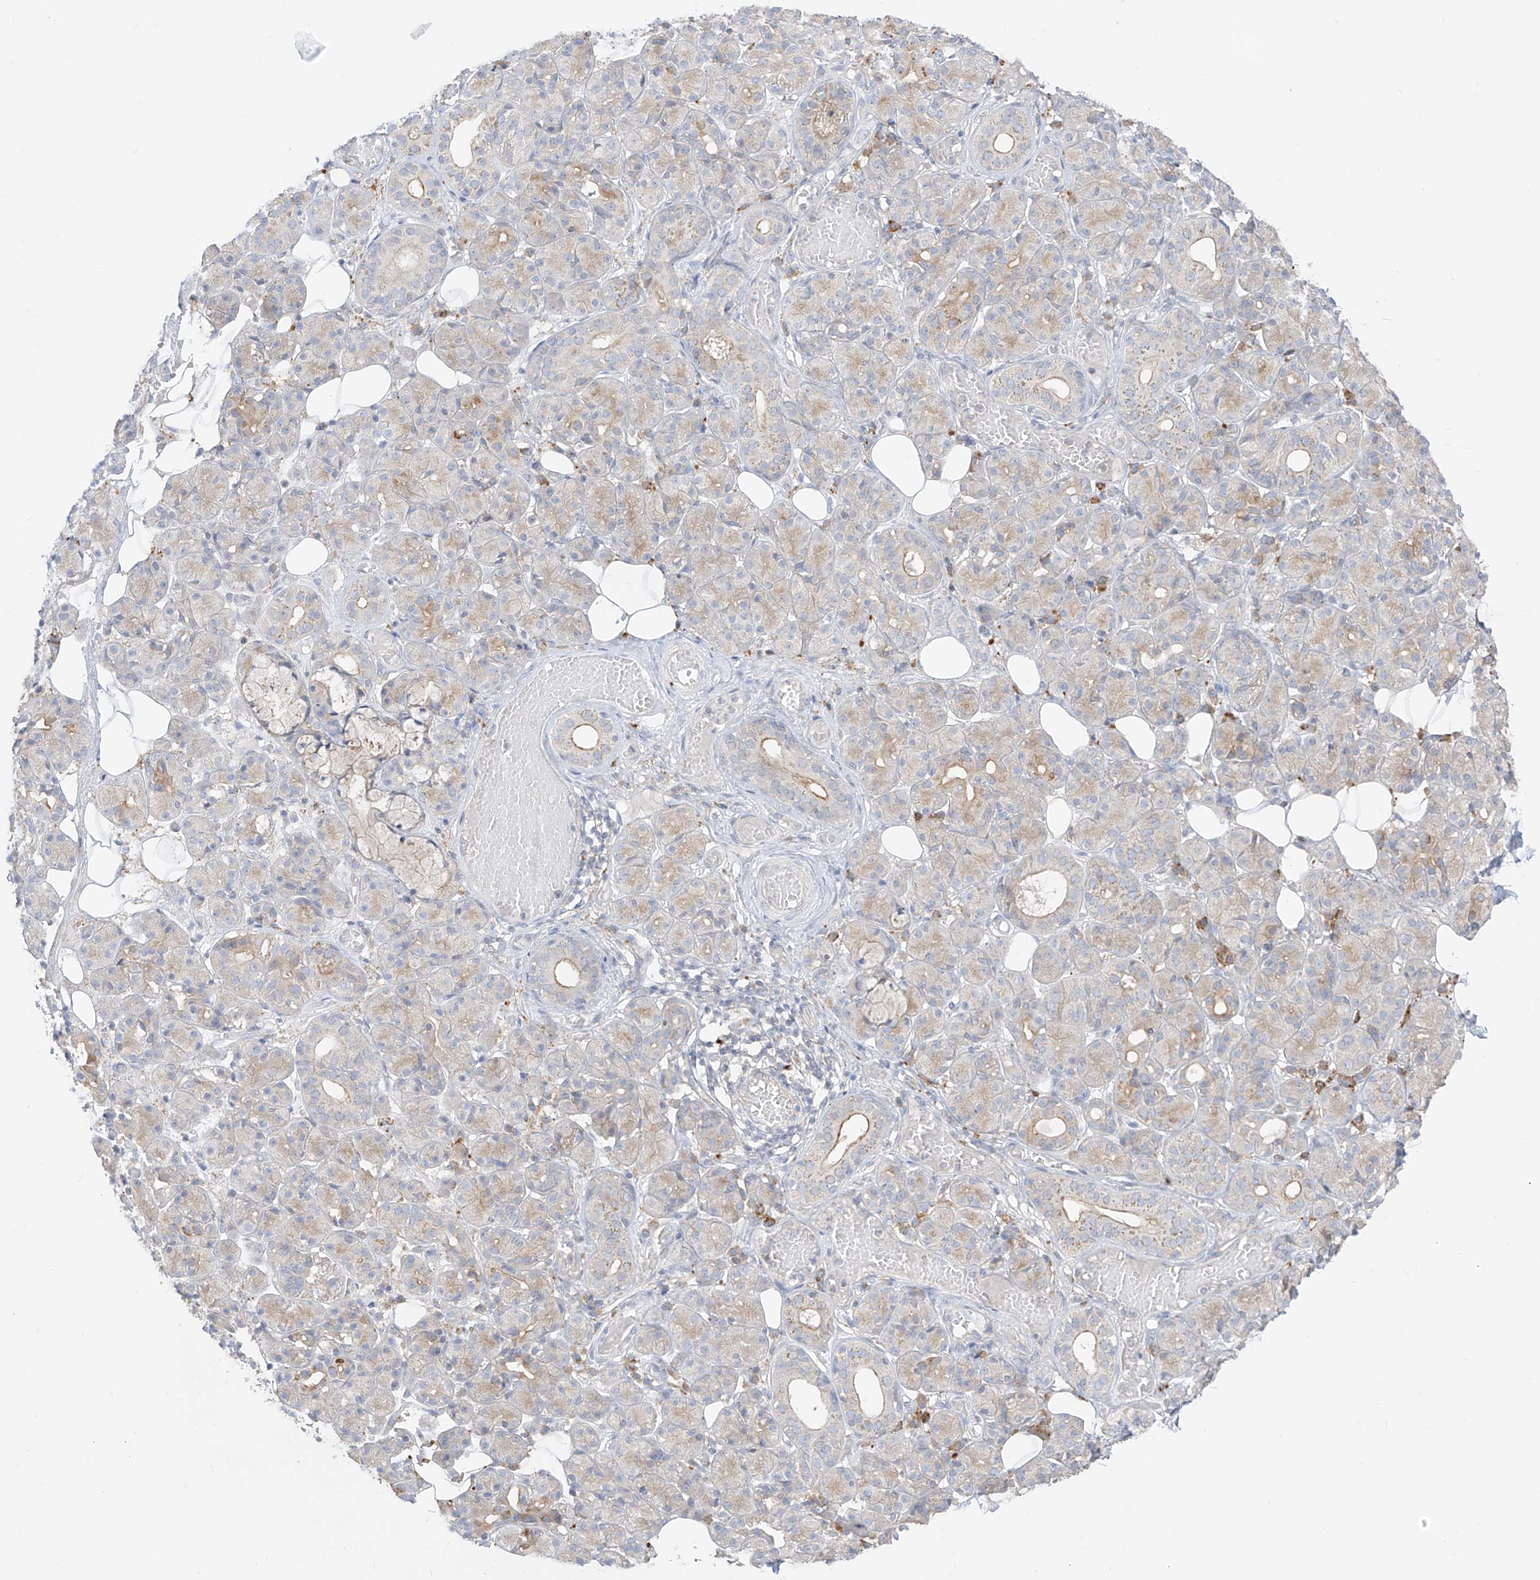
{"staining": {"intensity": "weak", "quantity": "<25%", "location": "cytoplasmic/membranous"}, "tissue": "salivary gland", "cell_type": "Glandular cells", "image_type": "normal", "snomed": [{"axis": "morphology", "description": "Normal tissue, NOS"}, {"axis": "topography", "description": "Salivary gland"}], "caption": "The image shows no staining of glandular cells in benign salivary gland. (Brightfield microscopy of DAB immunohistochemistry at high magnification).", "gene": "SYTL3", "patient": {"sex": "male", "age": 63}}